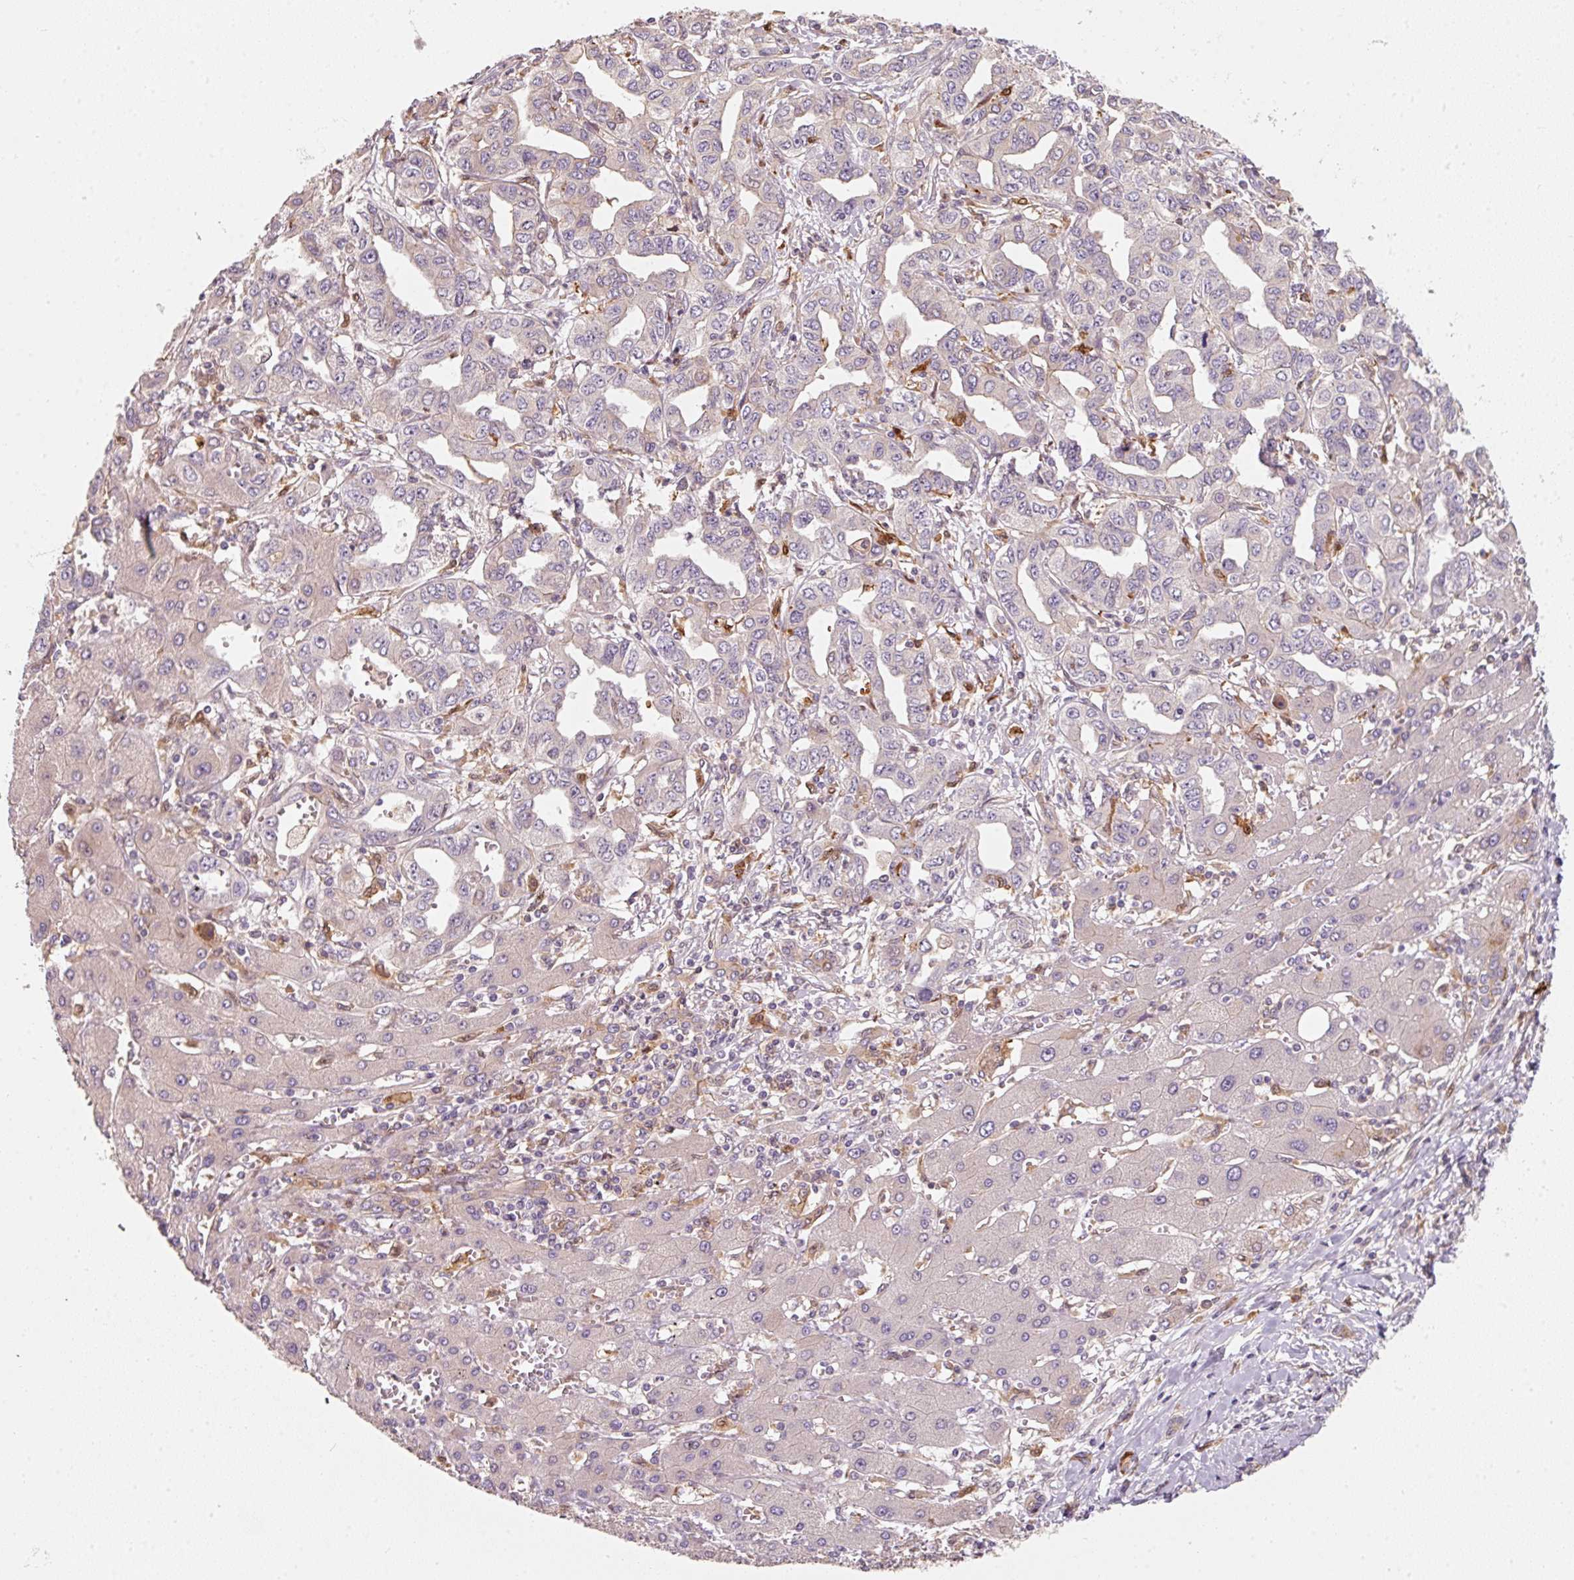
{"staining": {"intensity": "negative", "quantity": "none", "location": "none"}, "tissue": "liver cancer", "cell_type": "Tumor cells", "image_type": "cancer", "snomed": [{"axis": "morphology", "description": "Cholangiocarcinoma"}, {"axis": "topography", "description": "Liver"}], "caption": "This is an immunohistochemistry histopathology image of liver cholangiocarcinoma. There is no positivity in tumor cells.", "gene": "IQGAP2", "patient": {"sex": "male", "age": 59}}